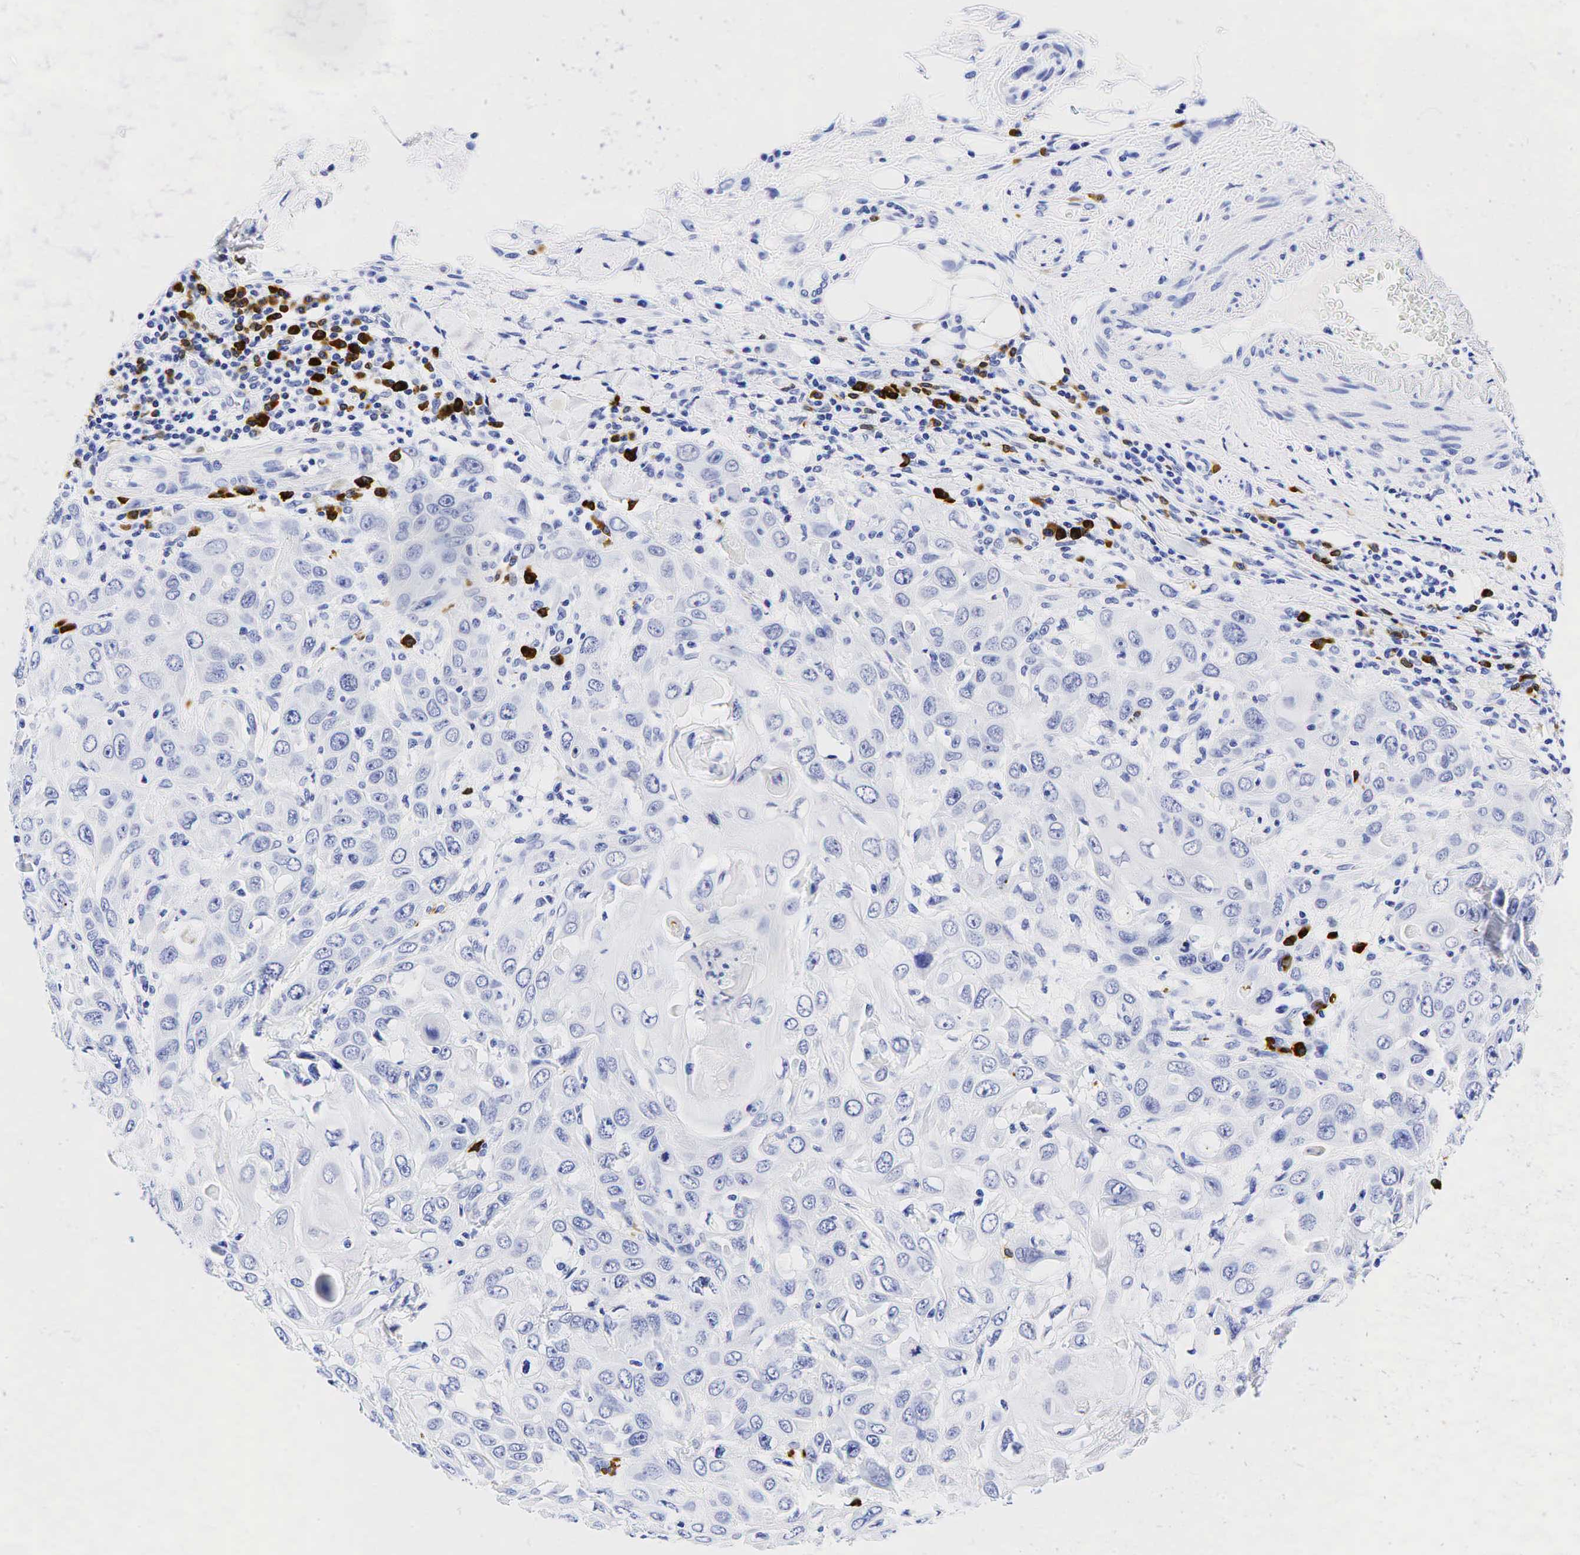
{"staining": {"intensity": "negative", "quantity": "none", "location": "none"}, "tissue": "skin cancer", "cell_type": "Tumor cells", "image_type": "cancer", "snomed": [{"axis": "morphology", "description": "Squamous cell carcinoma, NOS"}, {"axis": "topography", "description": "Skin"}], "caption": "A high-resolution photomicrograph shows immunohistochemistry (IHC) staining of skin squamous cell carcinoma, which exhibits no significant expression in tumor cells.", "gene": "CD79A", "patient": {"sex": "male", "age": 84}}